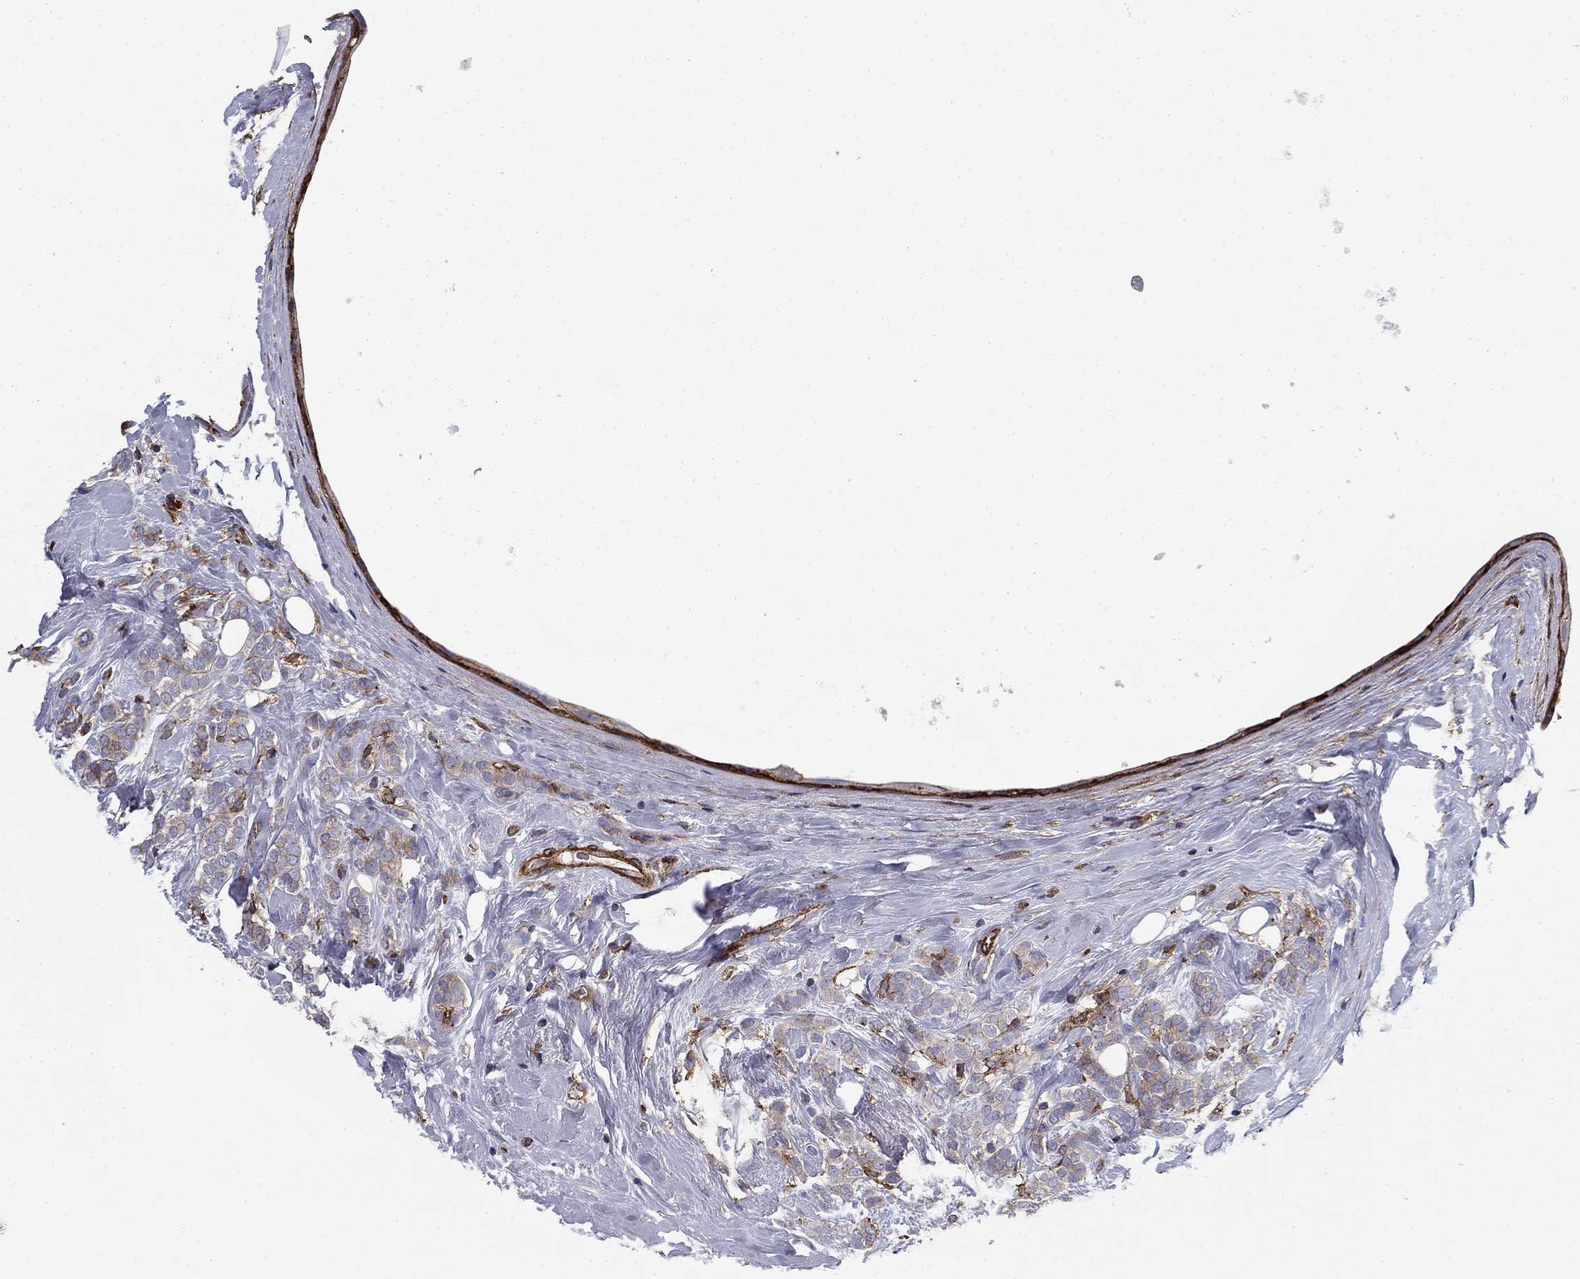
{"staining": {"intensity": "strong", "quantity": "<25%", "location": "cytoplasmic/membranous"}, "tissue": "breast cancer", "cell_type": "Tumor cells", "image_type": "cancer", "snomed": [{"axis": "morphology", "description": "Lobular carcinoma"}, {"axis": "topography", "description": "Breast"}], "caption": "Immunohistochemical staining of human lobular carcinoma (breast) displays medium levels of strong cytoplasmic/membranous staining in about <25% of tumor cells.", "gene": "EHBP1L1", "patient": {"sex": "female", "age": 49}}